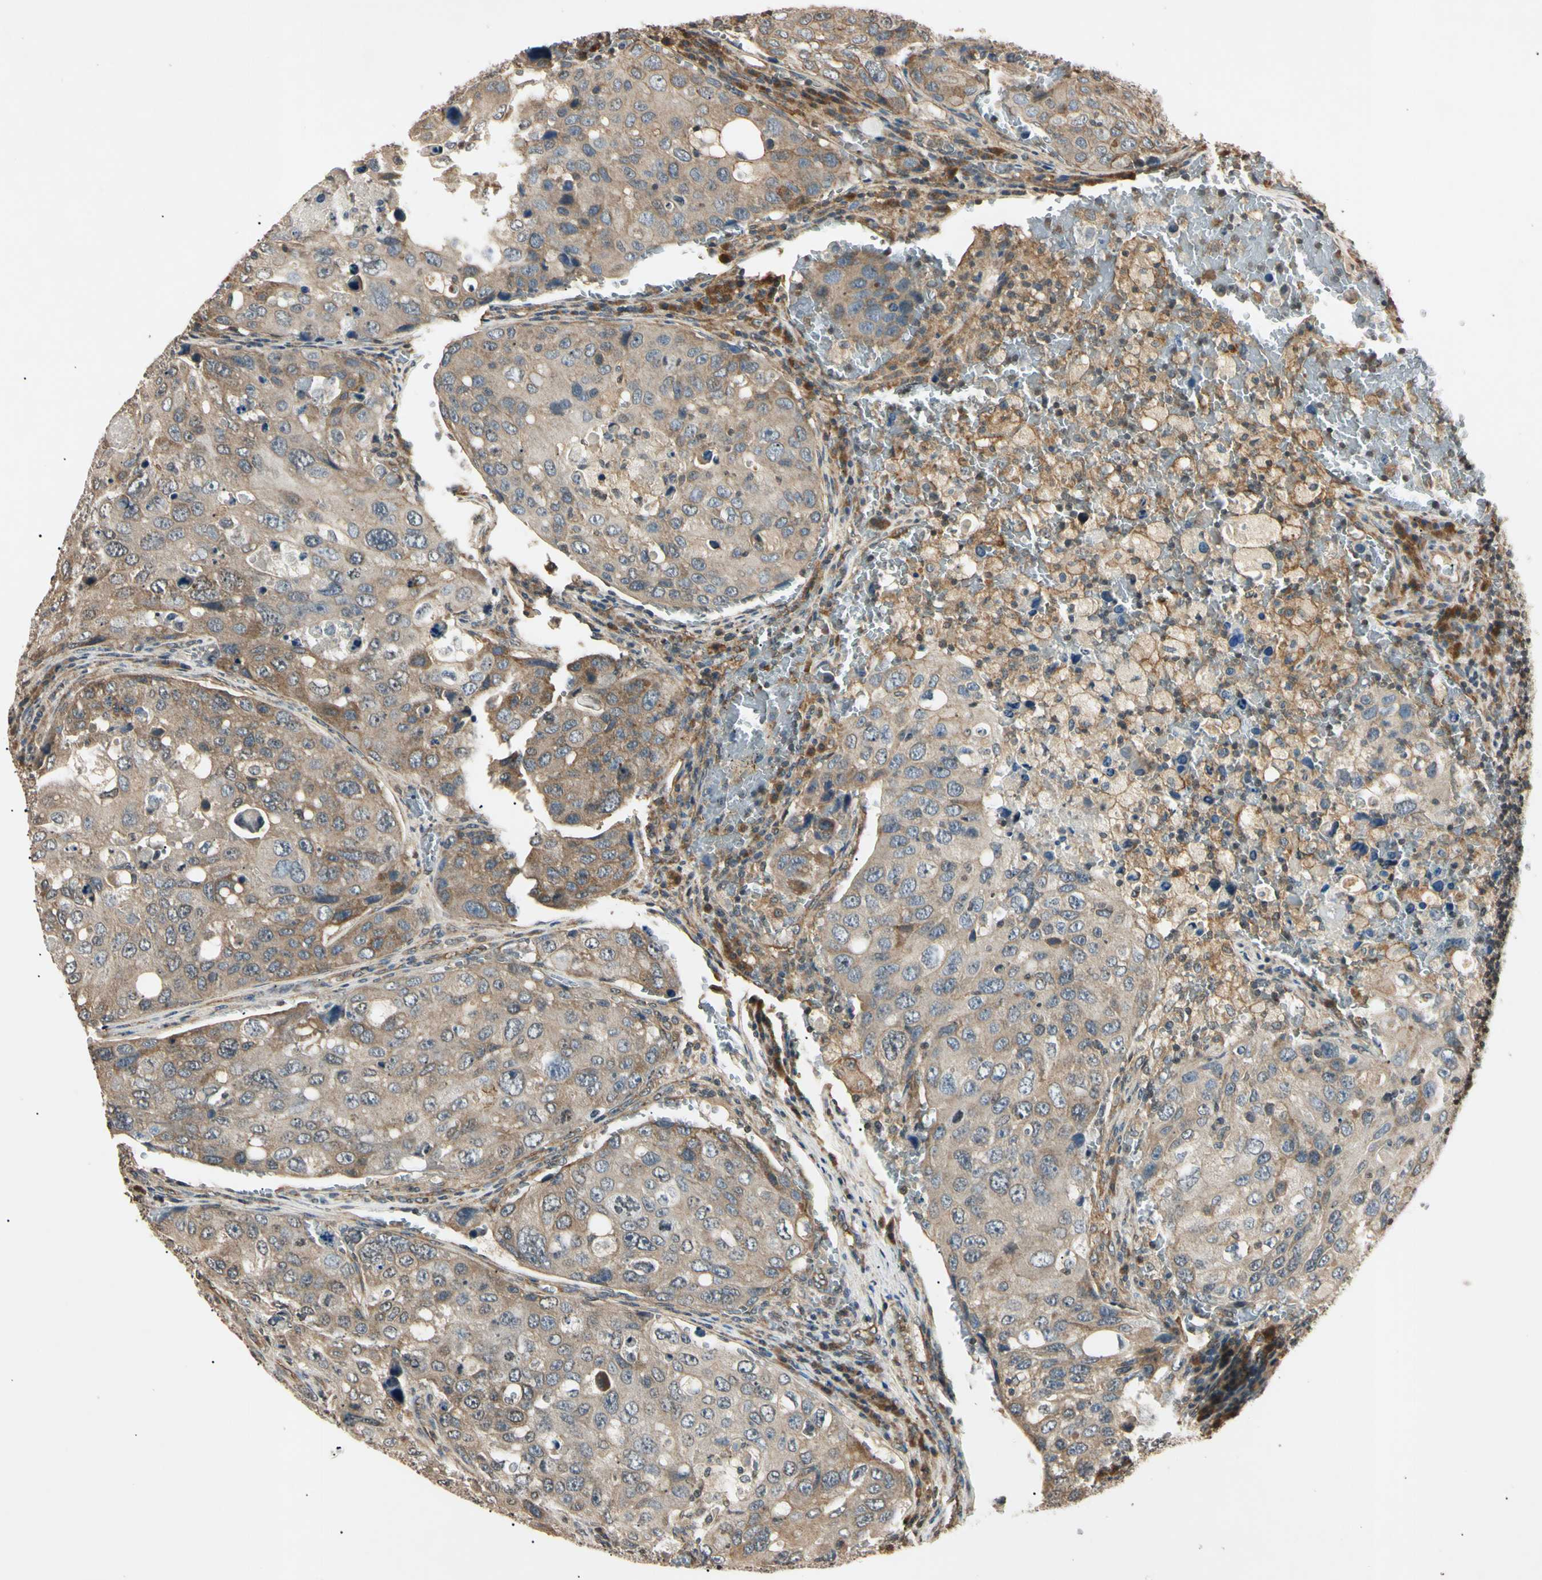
{"staining": {"intensity": "moderate", "quantity": "25%-75%", "location": "cytoplasmic/membranous"}, "tissue": "urothelial cancer", "cell_type": "Tumor cells", "image_type": "cancer", "snomed": [{"axis": "morphology", "description": "Urothelial carcinoma, High grade"}, {"axis": "topography", "description": "Lymph node"}, {"axis": "topography", "description": "Urinary bladder"}], "caption": "Moderate cytoplasmic/membranous expression is seen in approximately 25%-75% of tumor cells in urothelial cancer. The protein is stained brown, and the nuclei are stained in blue (DAB IHC with brightfield microscopy, high magnification).", "gene": "EPN1", "patient": {"sex": "male", "age": 51}}